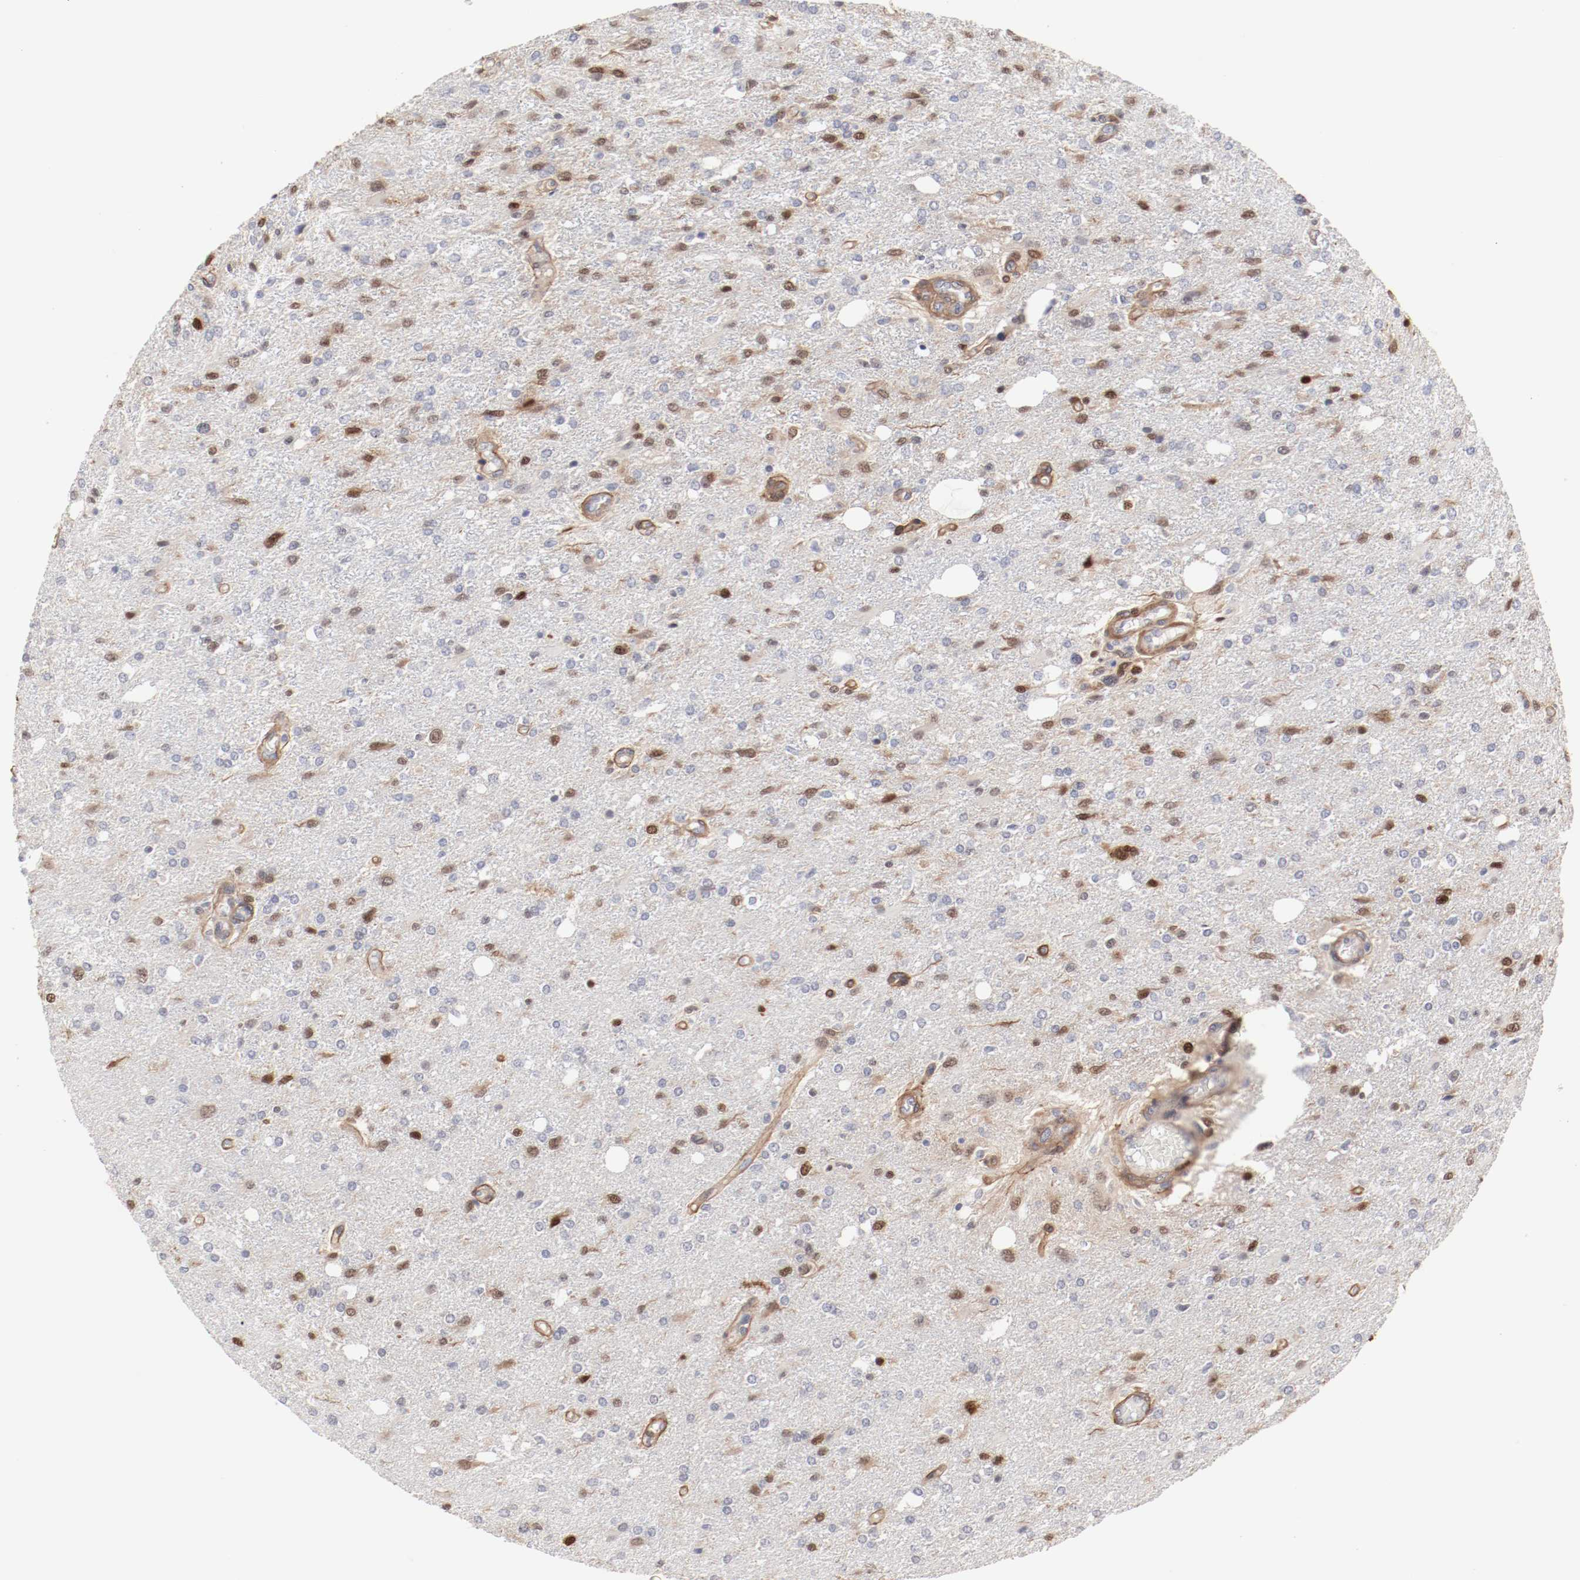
{"staining": {"intensity": "moderate", "quantity": "25%-75%", "location": "nuclear"}, "tissue": "glioma", "cell_type": "Tumor cells", "image_type": "cancer", "snomed": [{"axis": "morphology", "description": "Glioma, malignant, High grade"}, {"axis": "topography", "description": "Cerebral cortex"}], "caption": "Glioma stained with immunohistochemistry displays moderate nuclear positivity in about 25%-75% of tumor cells. (brown staining indicates protein expression, while blue staining denotes nuclei).", "gene": "MAGED4", "patient": {"sex": "male", "age": 76}}